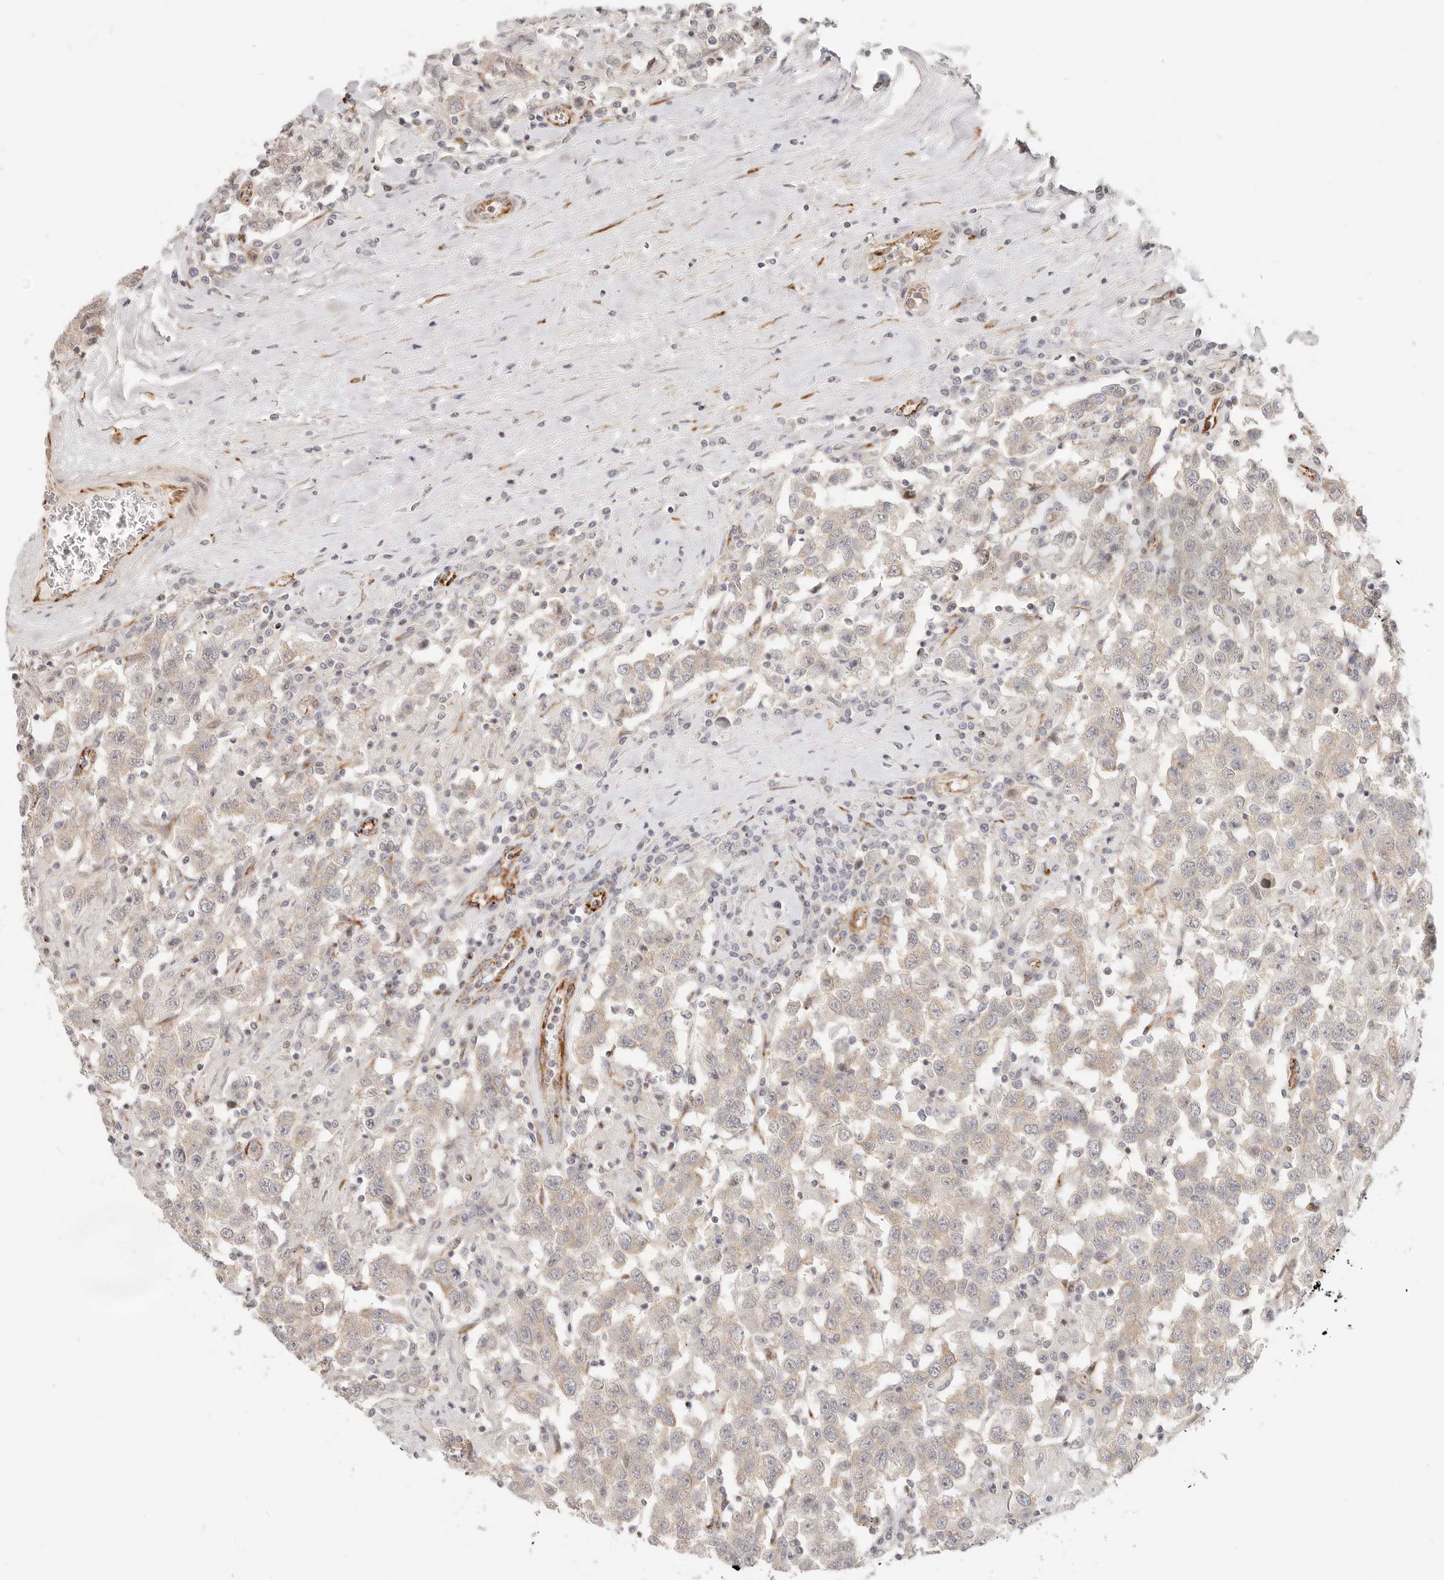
{"staining": {"intensity": "weak", "quantity": "<25%", "location": "cytoplasmic/membranous"}, "tissue": "testis cancer", "cell_type": "Tumor cells", "image_type": "cancer", "snomed": [{"axis": "morphology", "description": "Seminoma, NOS"}, {"axis": "topography", "description": "Testis"}], "caption": "The immunohistochemistry histopathology image has no significant expression in tumor cells of seminoma (testis) tissue. (Brightfield microscopy of DAB immunohistochemistry (IHC) at high magnification).", "gene": "SASS6", "patient": {"sex": "male", "age": 41}}